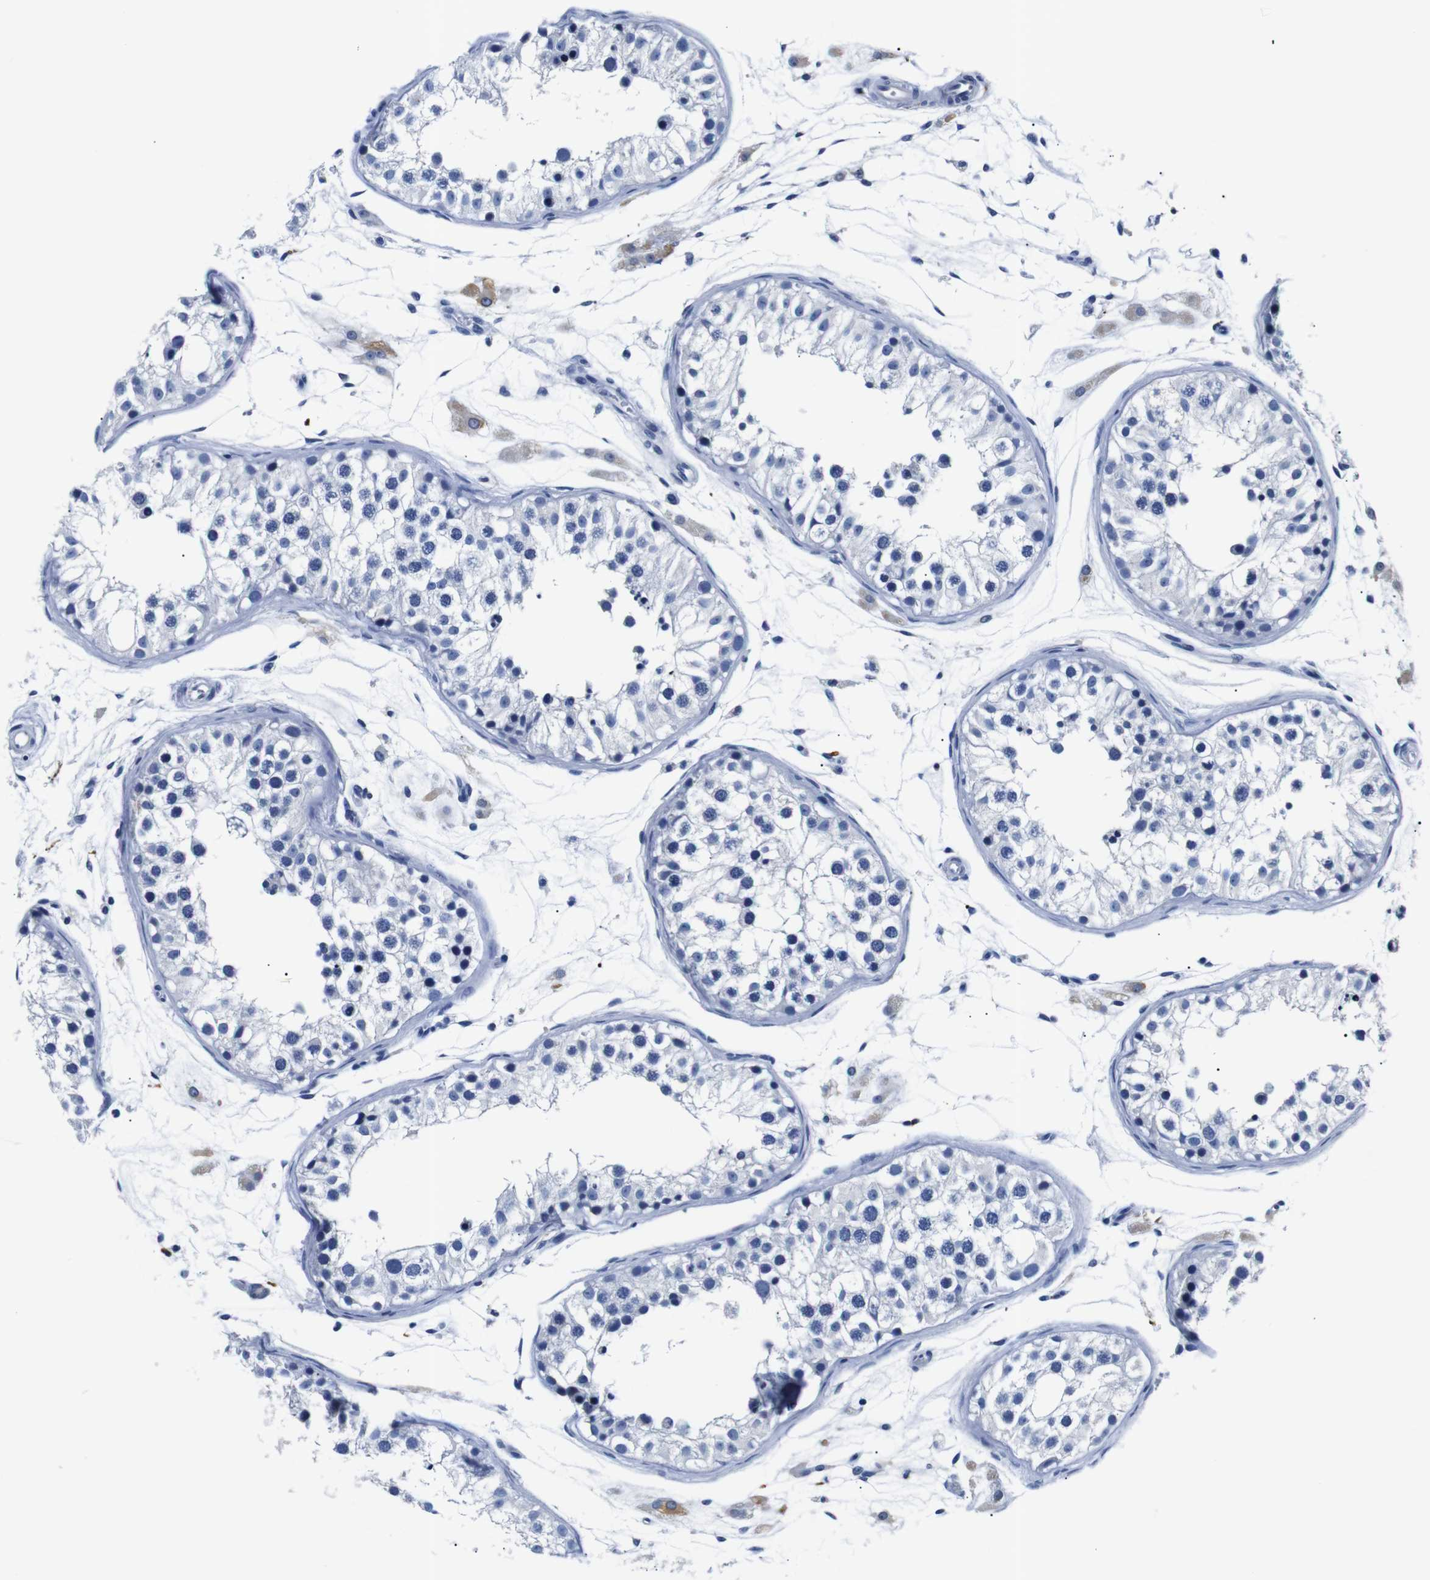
{"staining": {"intensity": "negative", "quantity": "none", "location": "none"}, "tissue": "testis", "cell_type": "Cells in seminiferous ducts", "image_type": "normal", "snomed": [{"axis": "morphology", "description": "Normal tissue, NOS"}, {"axis": "morphology", "description": "Adenocarcinoma, metastatic, NOS"}, {"axis": "topography", "description": "Testis"}], "caption": "The IHC photomicrograph has no significant expression in cells in seminiferous ducts of testis.", "gene": "GAP43", "patient": {"sex": "male", "age": 26}}